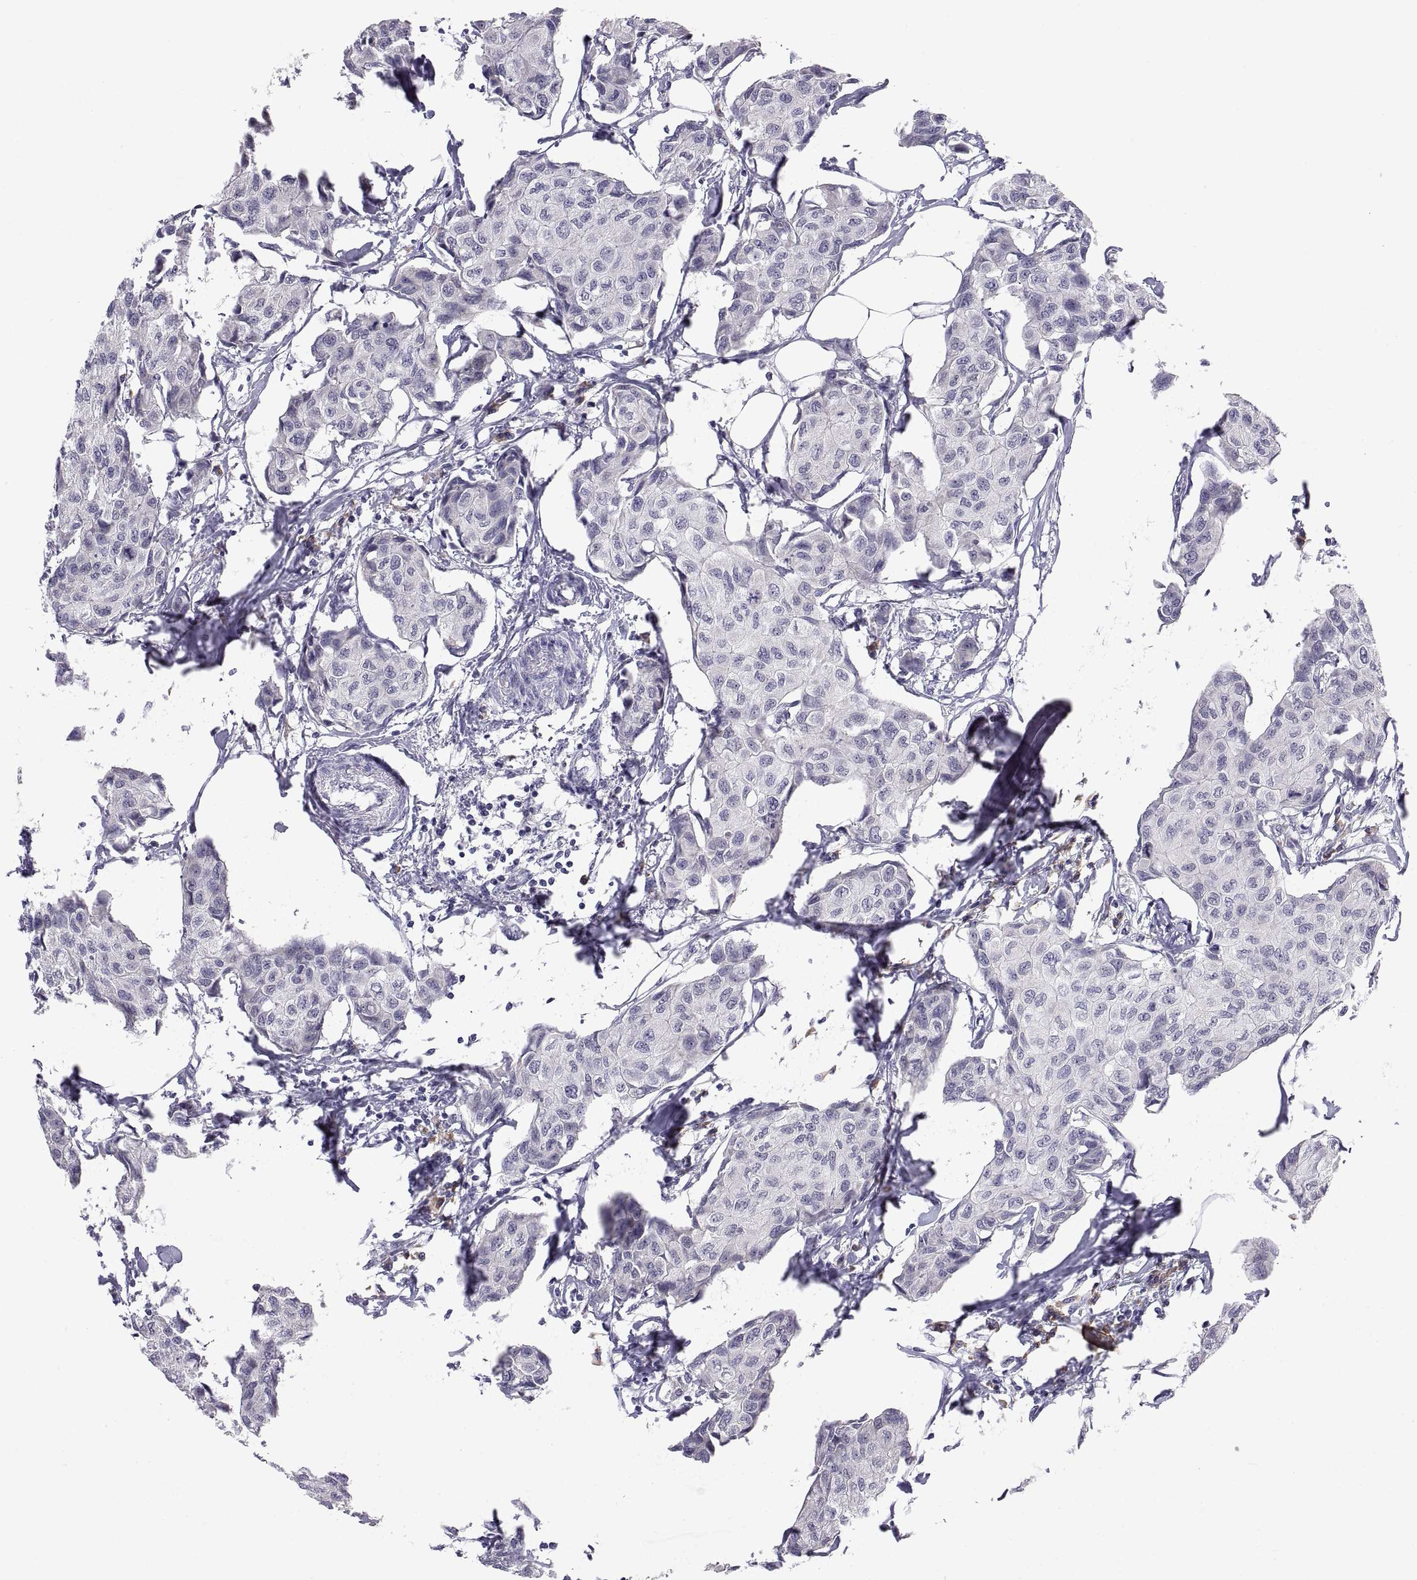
{"staining": {"intensity": "negative", "quantity": "none", "location": "none"}, "tissue": "breast cancer", "cell_type": "Tumor cells", "image_type": "cancer", "snomed": [{"axis": "morphology", "description": "Duct carcinoma"}, {"axis": "topography", "description": "Breast"}], "caption": "Tumor cells show no significant expression in breast invasive ductal carcinoma.", "gene": "PKP1", "patient": {"sex": "female", "age": 80}}